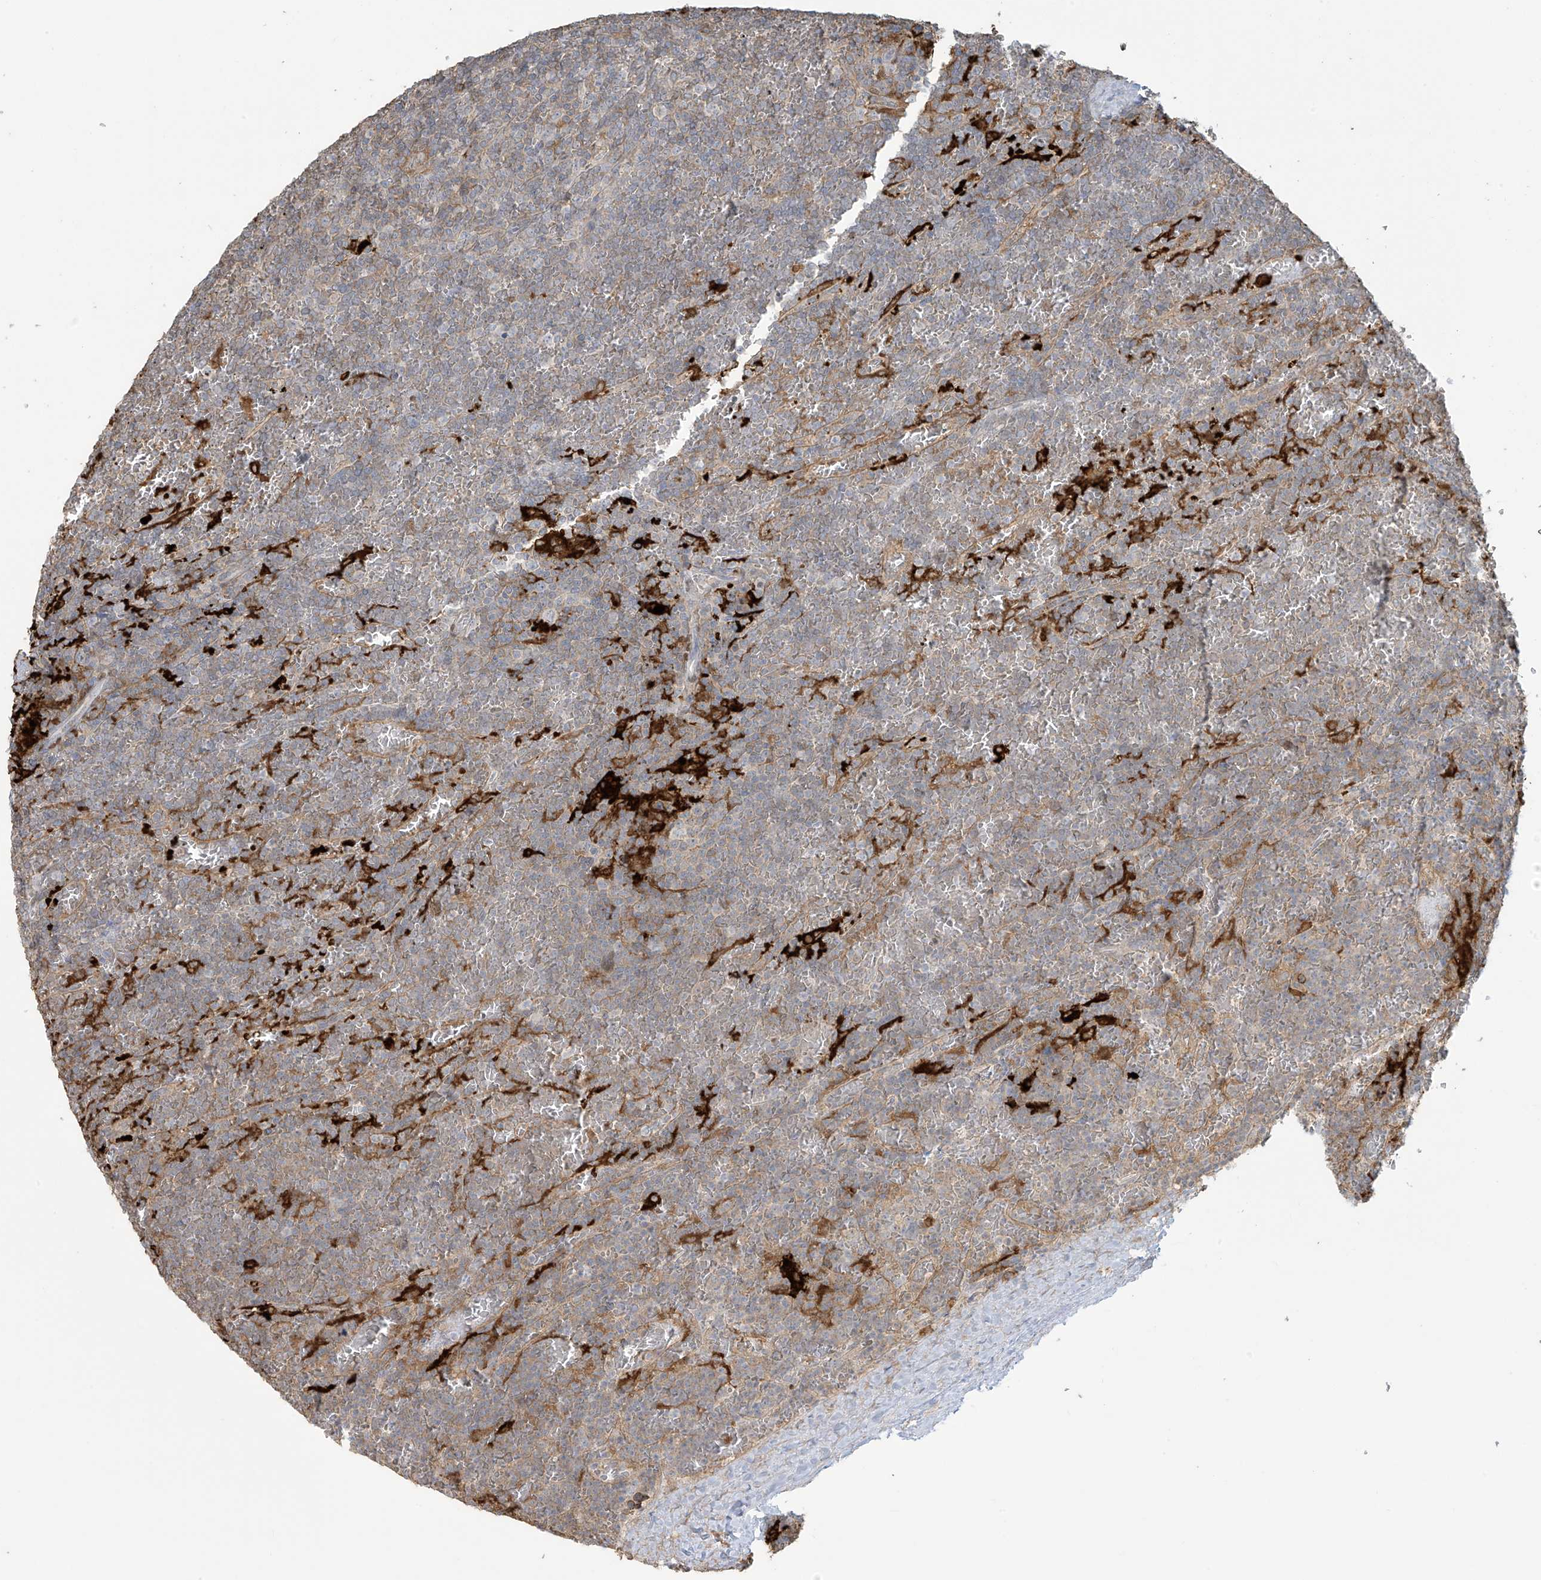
{"staining": {"intensity": "negative", "quantity": "none", "location": "none"}, "tissue": "lymphoma", "cell_type": "Tumor cells", "image_type": "cancer", "snomed": [{"axis": "morphology", "description": "Malignant lymphoma, non-Hodgkin's type, Low grade"}, {"axis": "topography", "description": "Spleen"}], "caption": "Tumor cells show no significant positivity in lymphoma. Nuclei are stained in blue.", "gene": "TAGAP", "patient": {"sex": "female", "age": 19}}